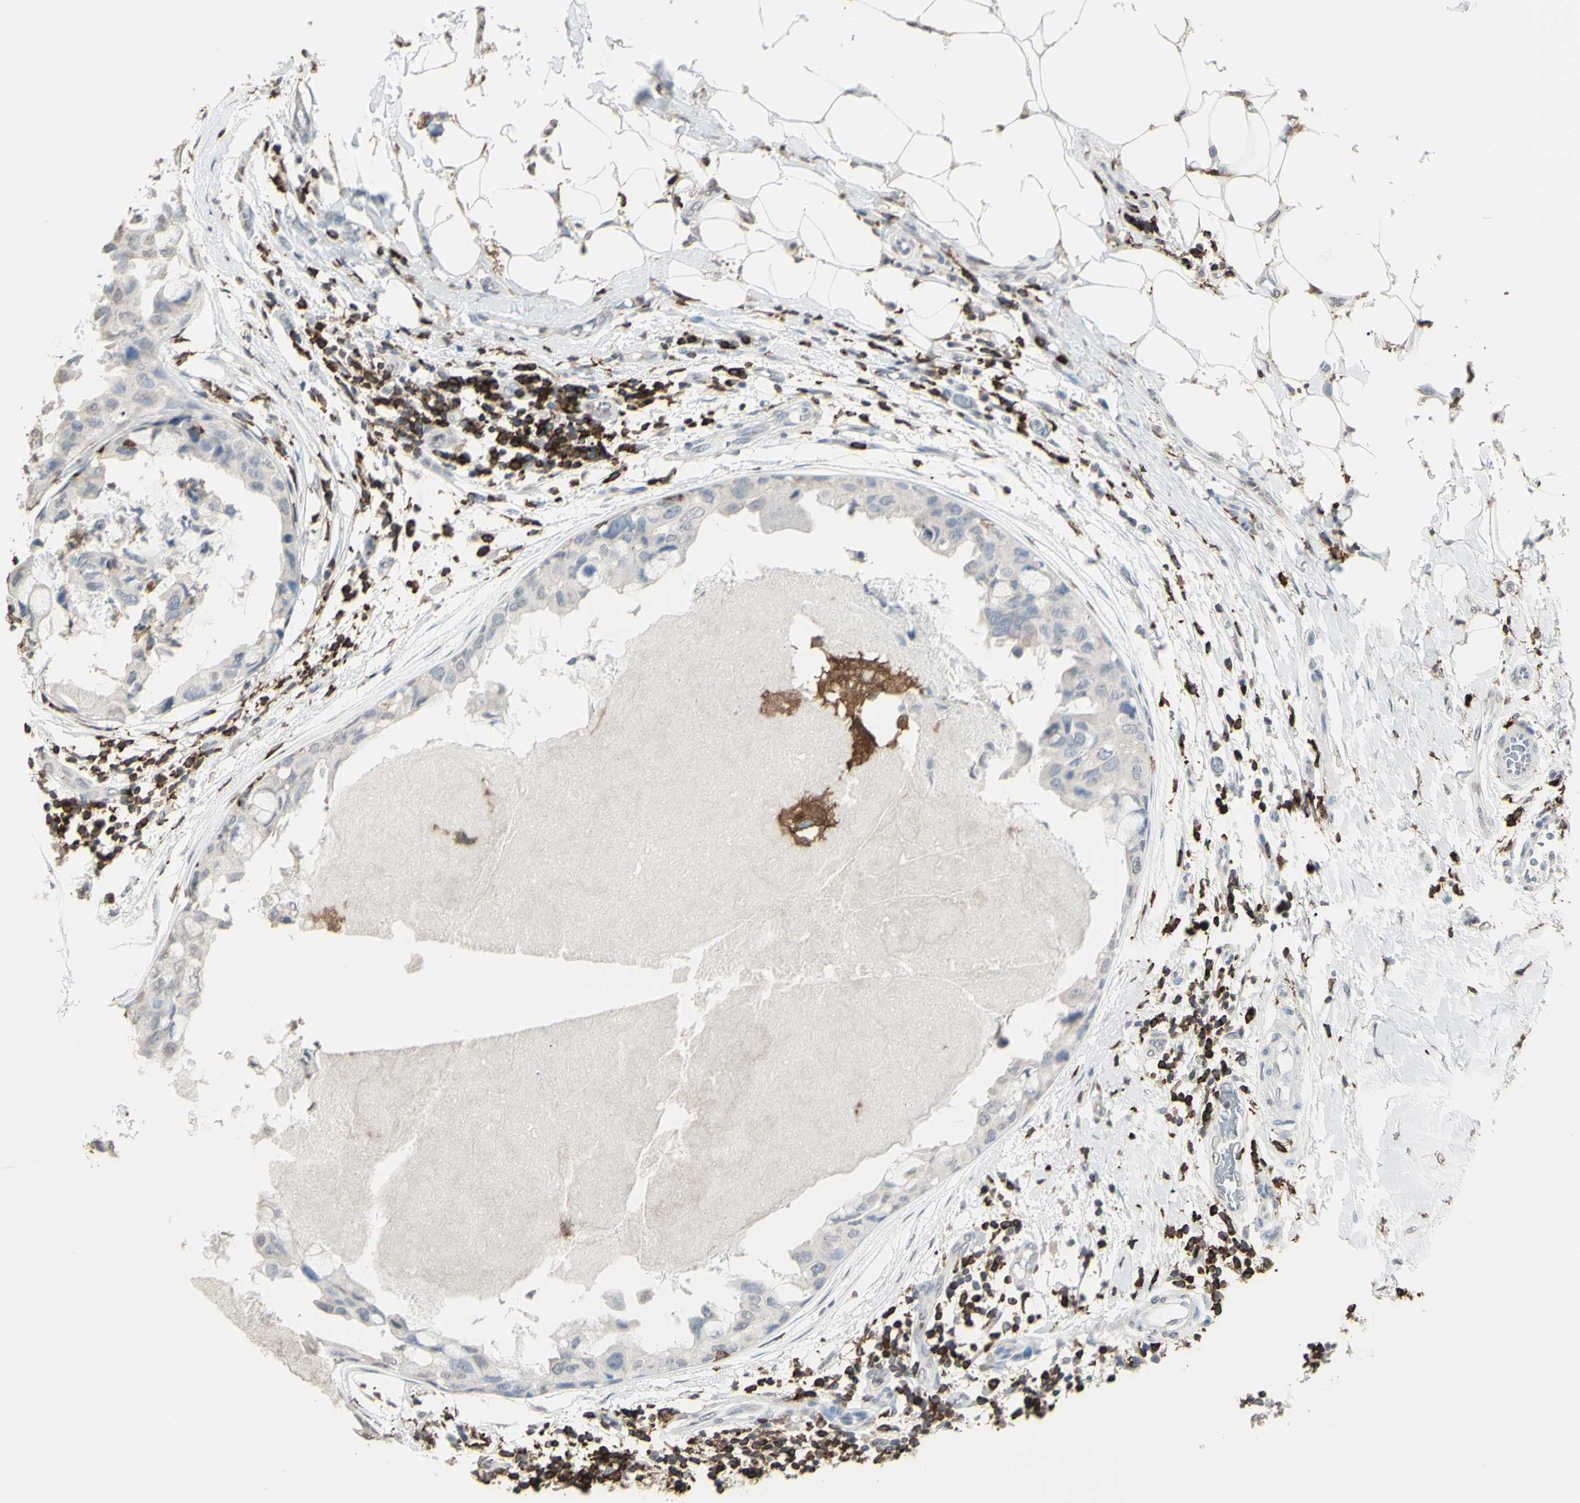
{"staining": {"intensity": "negative", "quantity": "none", "location": "none"}, "tissue": "breast cancer", "cell_type": "Tumor cells", "image_type": "cancer", "snomed": [{"axis": "morphology", "description": "Duct carcinoma"}, {"axis": "topography", "description": "Breast"}], "caption": "IHC histopathology image of neoplastic tissue: breast cancer (invasive ductal carcinoma) stained with DAB (3,3'-diaminobenzidine) displays no significant protein expression in tumor cells. (DAB immunohistochemistry with hematoxylin counter stain).", "gene": "PSTPIP1", "patient": {"sex": "female", "age": 75}}